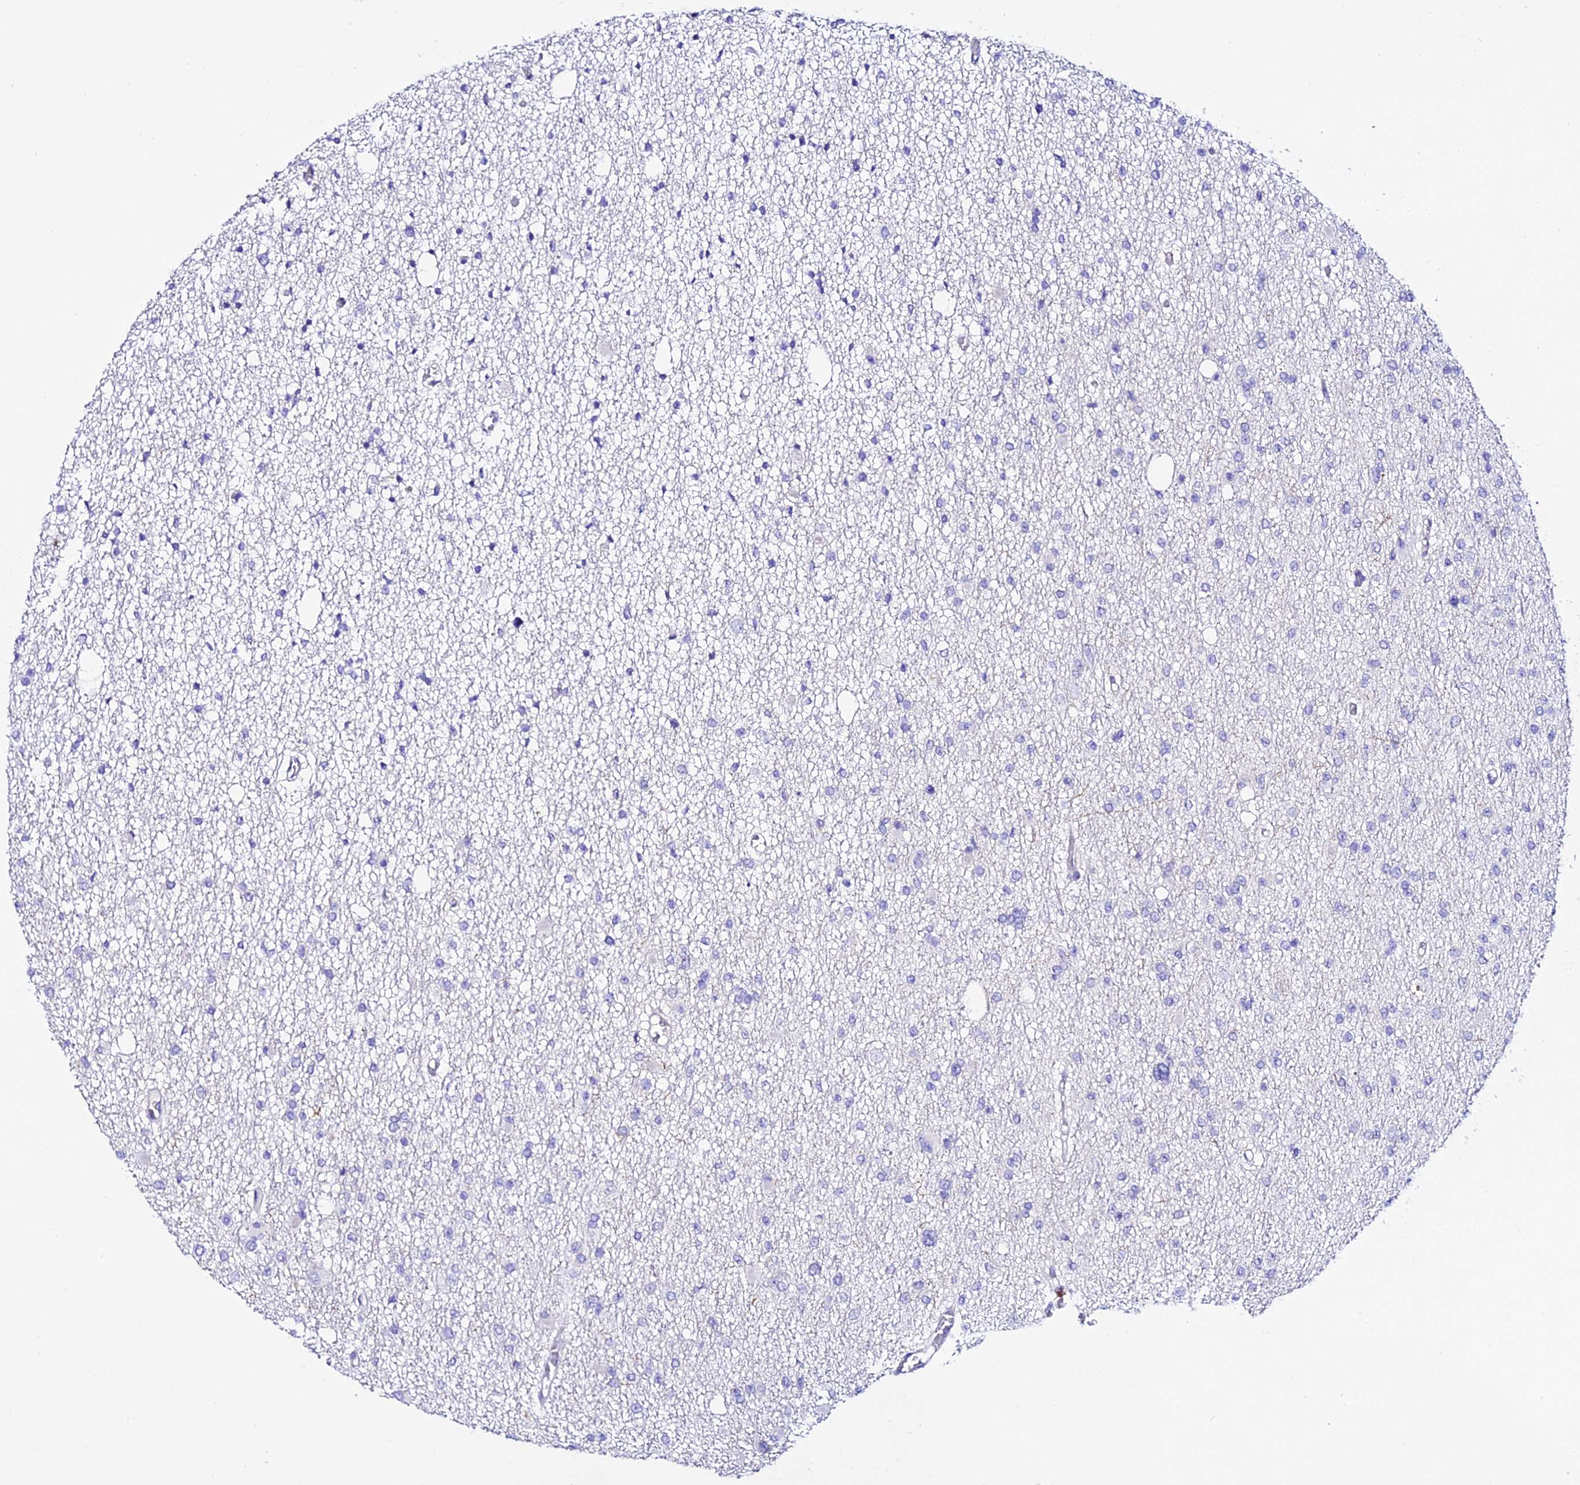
{"staining": {"intensity": "negative", "quantity": "none", "location": "none"}, "tissue": "glioma", "cell_type": "Tumor cells", "image_type": "cancer", "snomed": [{"axis": "morphology", "description": "Glioma, malignant, Low grade"}, {"axis": "topography", "description": "Brain"}], "caption": "Immunohistochemical staining of malignant low-grade glioma exhibits no significant expression in tumor cells.", "gene": "TMEM117", "patient": {"sex": "female", "age": 22}}